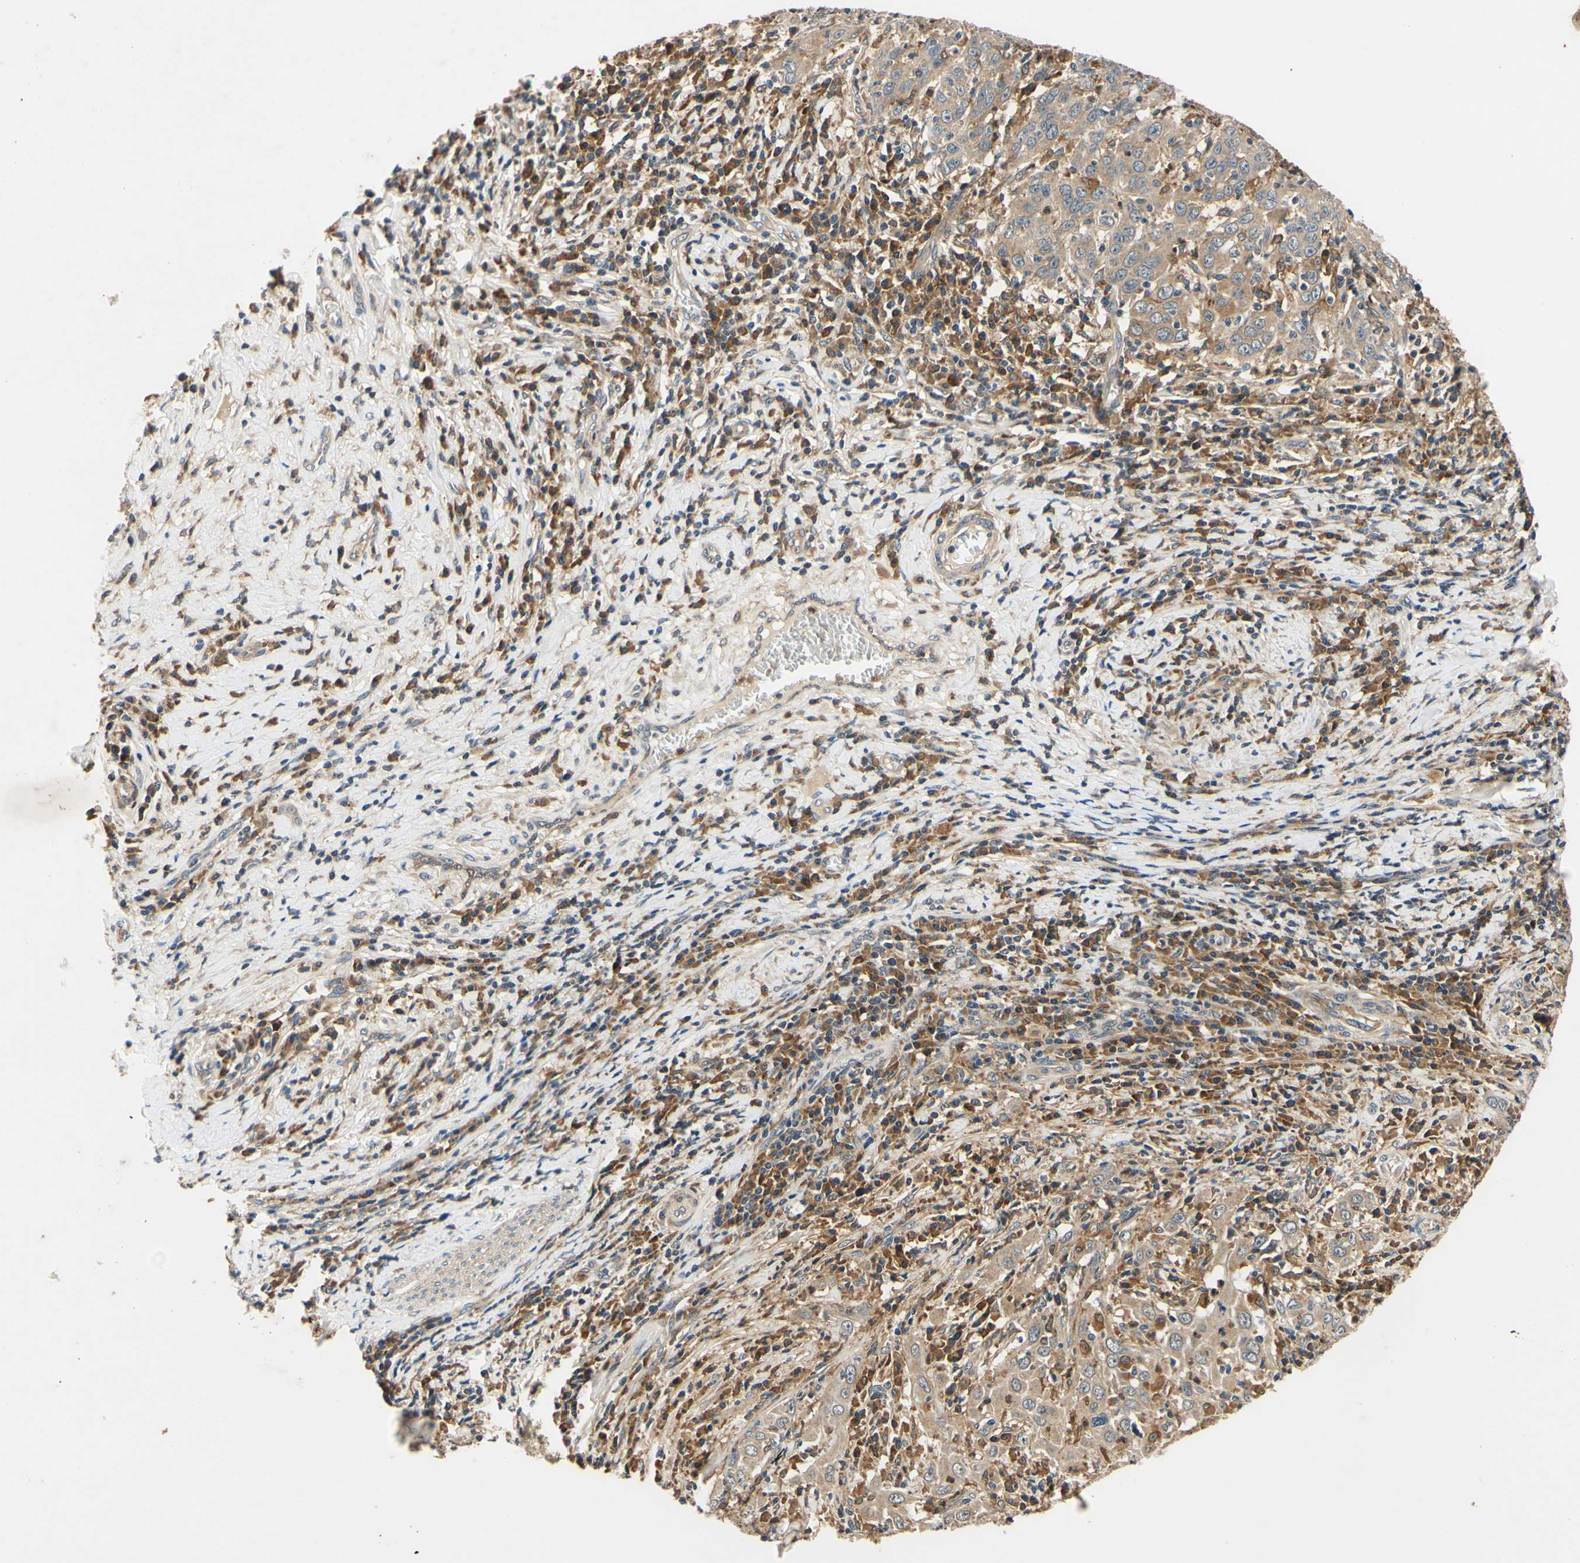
{"staining": {"intensity": "weak", "quantity": ">75%", "location": "cytoplasmic/membranous"}, "tissue": "cervical cancer", "cell_type": "Tumor cells", "image_type": "cancer", "snomed": [{"axis": "morphology", "description": "Squamous cell carcinoma, NOS"}, {"axis": "topography", "description": "Cervix"}], "caption": "Immunohistochemistry (IHC) of human squamous cell carcinoma (cervical) reveals low levels of weak cytoplasmic/membranous expression in approximately >75% of tumor cells. Nuclei are stained in blue.", "gene": "PLA2G4A", "patient": {"sex": "female", "age": 46}}